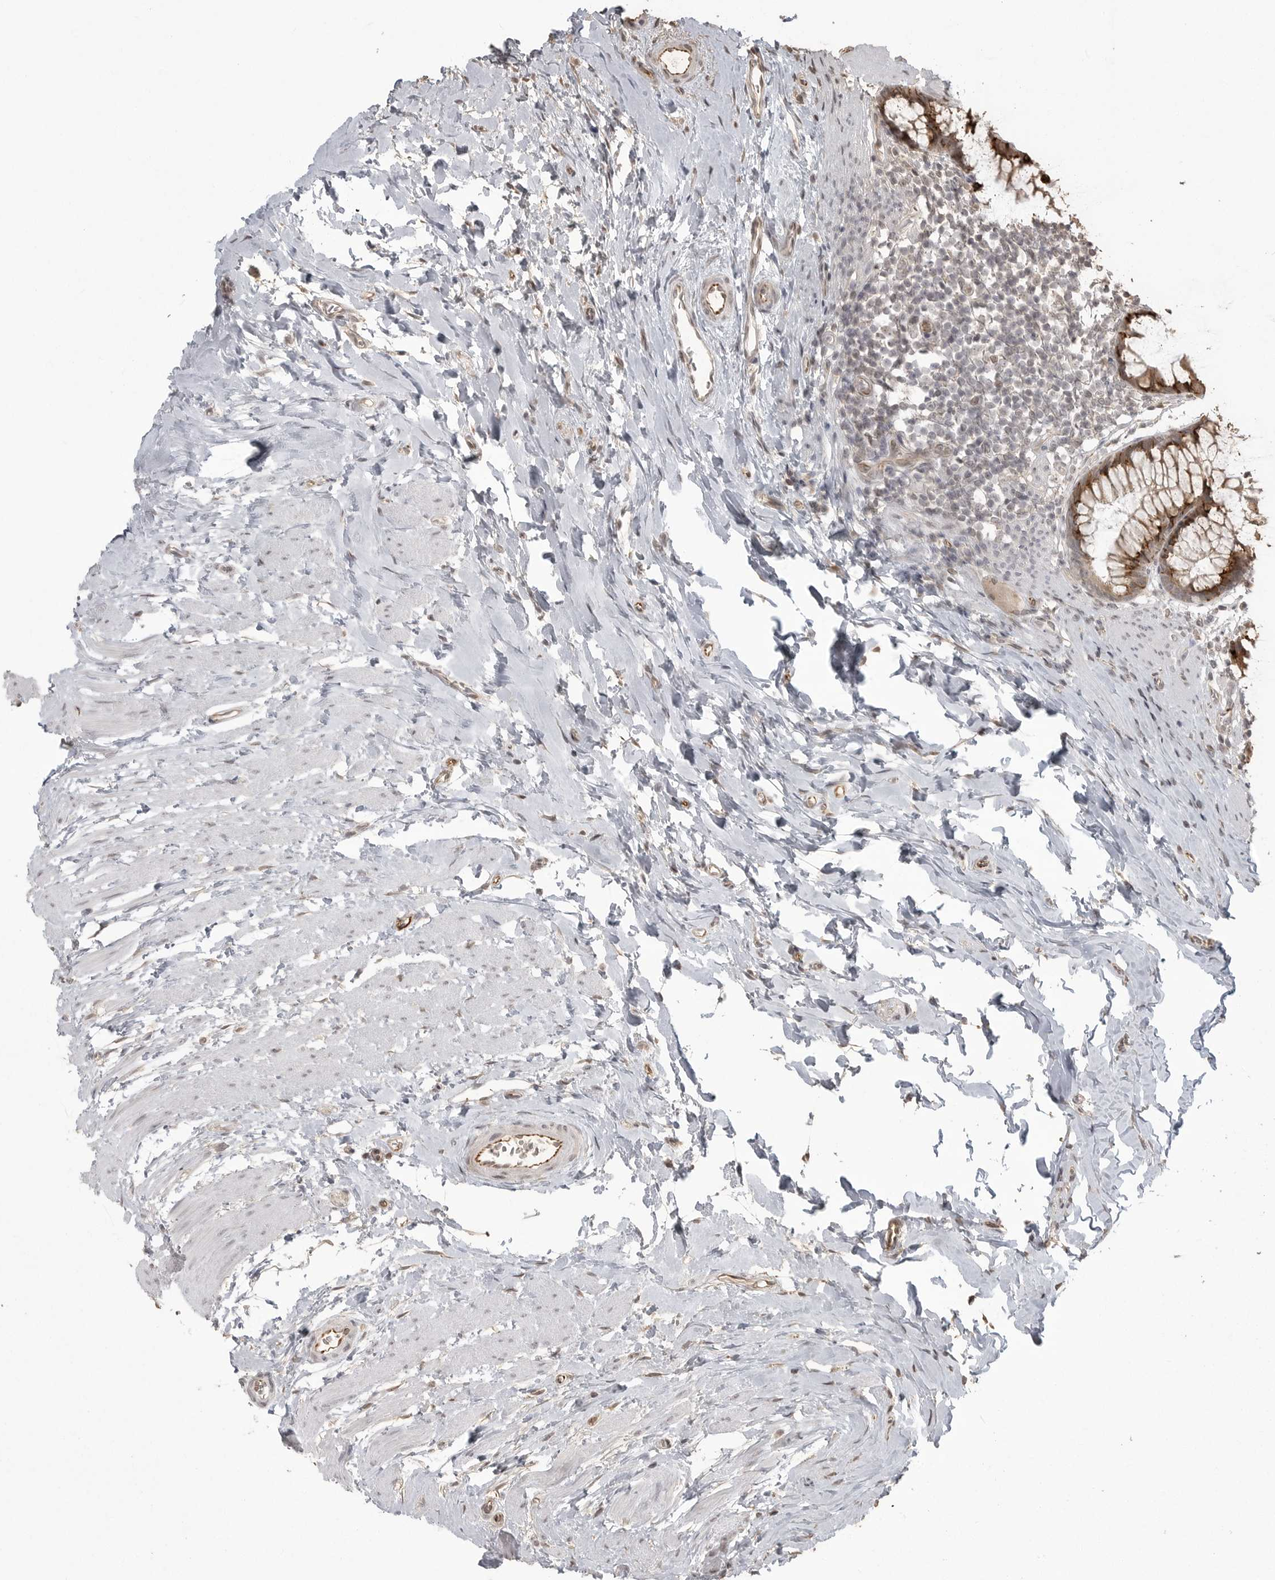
{"staining": {"intensity": "moderate", "quantity": "25%-75%", "location": "cytoplasmic/membranous"}, "tissue": "colon", "cell_type": "Endothelial cells", "image_type": "normal", "snomed": [{"axis": "morphology", "description": "Normal tissue, NOS"}, {"axis": "topography", "description": "Colon"}], "caption": "About 25%-75% of endothelial cells in benign colon display moderate cytoplasmic/membranous protein expression as visualized by brown immunohistochemical staining.", "gene": "SMG8", "patient": {"sex": "female", "age": 62}}